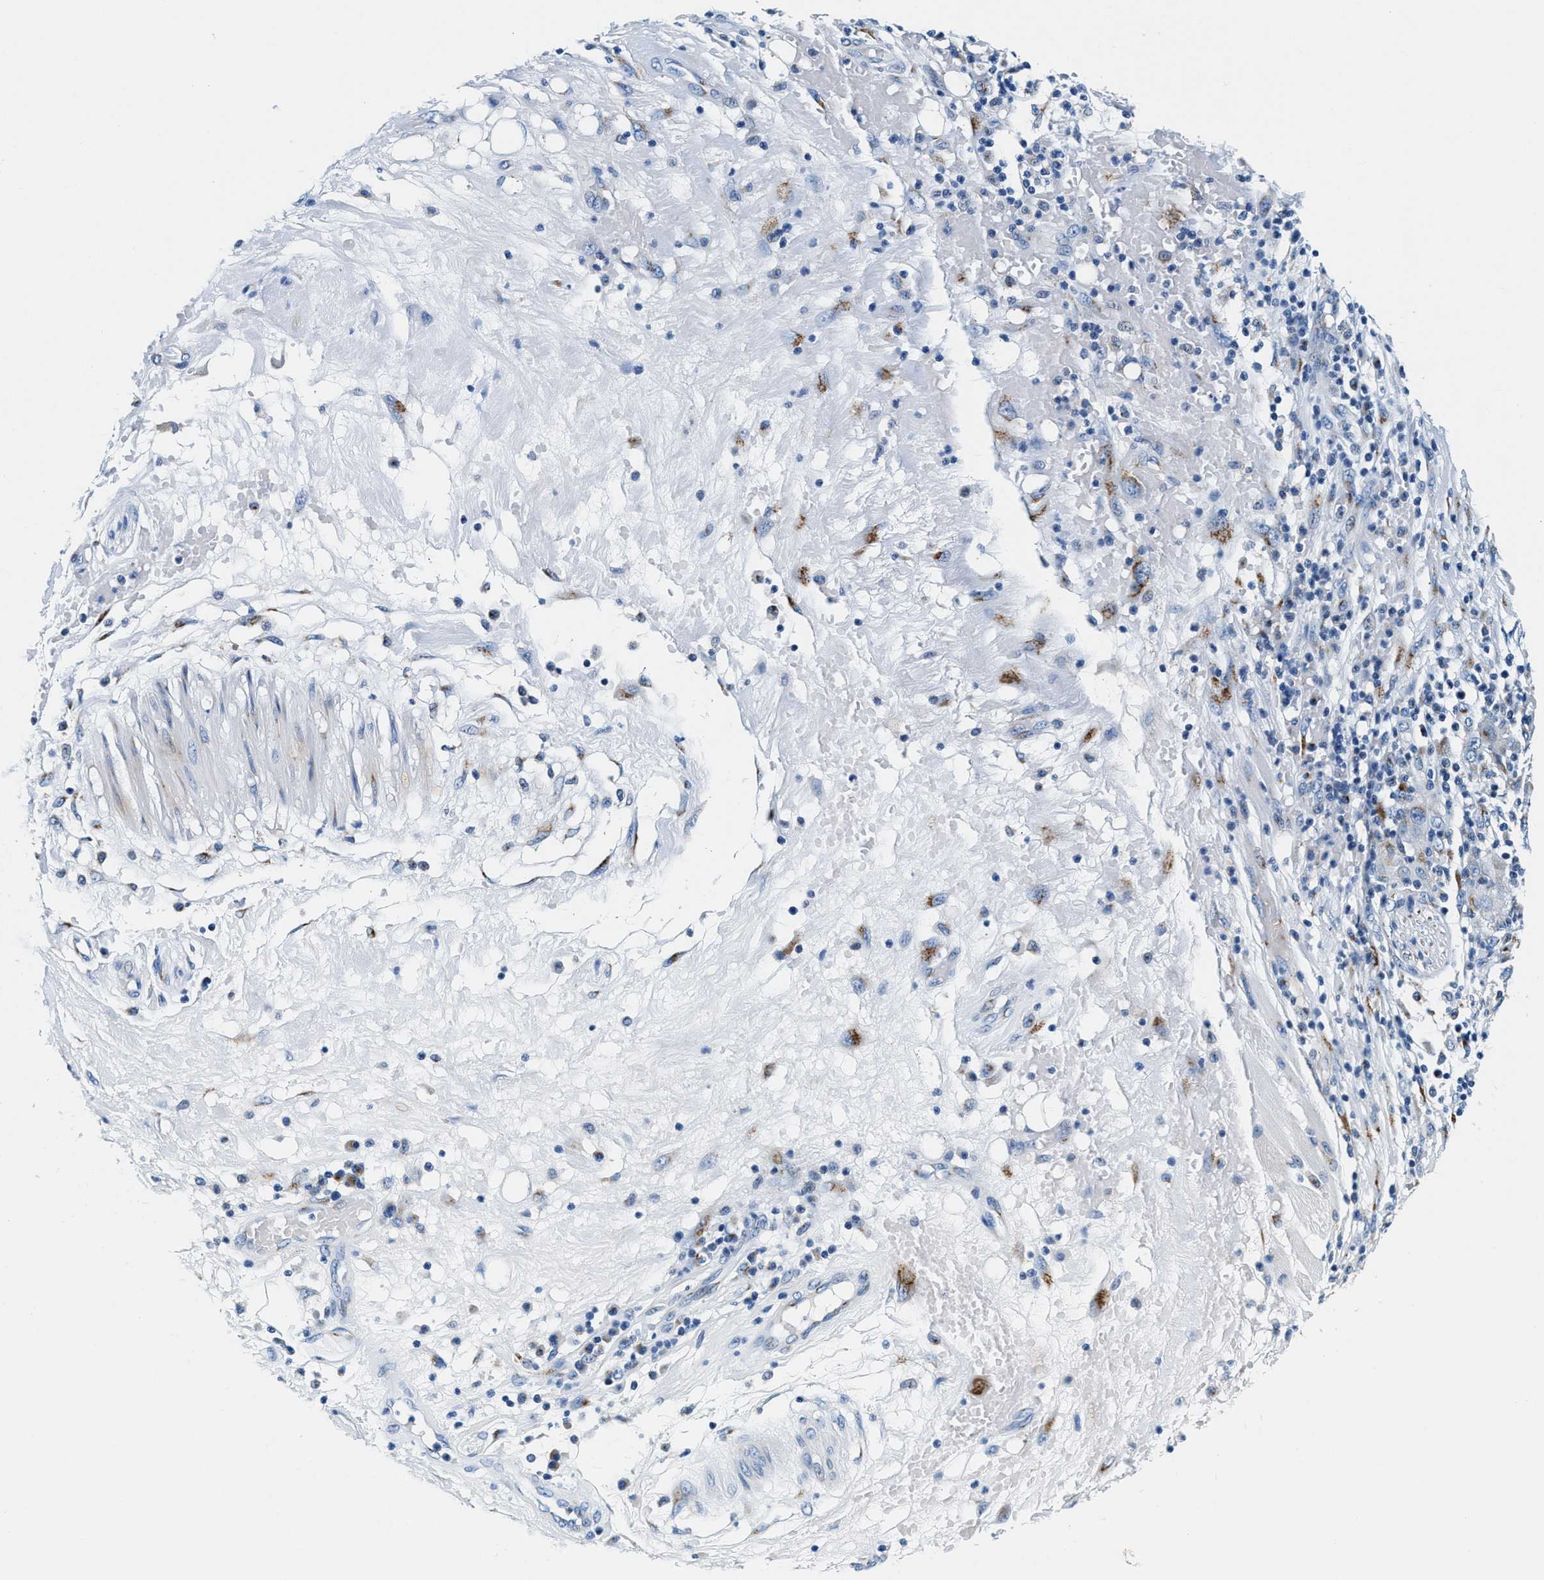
{"staining": {"intensity": "weak", "quantity": "<25%", "location": "cytoplasmic/membranous"}, "tissue": "skin cancer", "cell_type": "Tumor cells", "image_type": "cancer", "snomed": [{"axis": "morphology", "description": "Squamous cell carcinoma, NOS"}, {"axis": "topography", "description": "Skin"}], "caption": "Immunohistochemistry image of skin cancer (squamous cell carcinoma) stained for a protein (brown), which reveals no positivity in tumor cells.", "gene": "VPS53", "patient": {"sex": "female", "age": 88}}